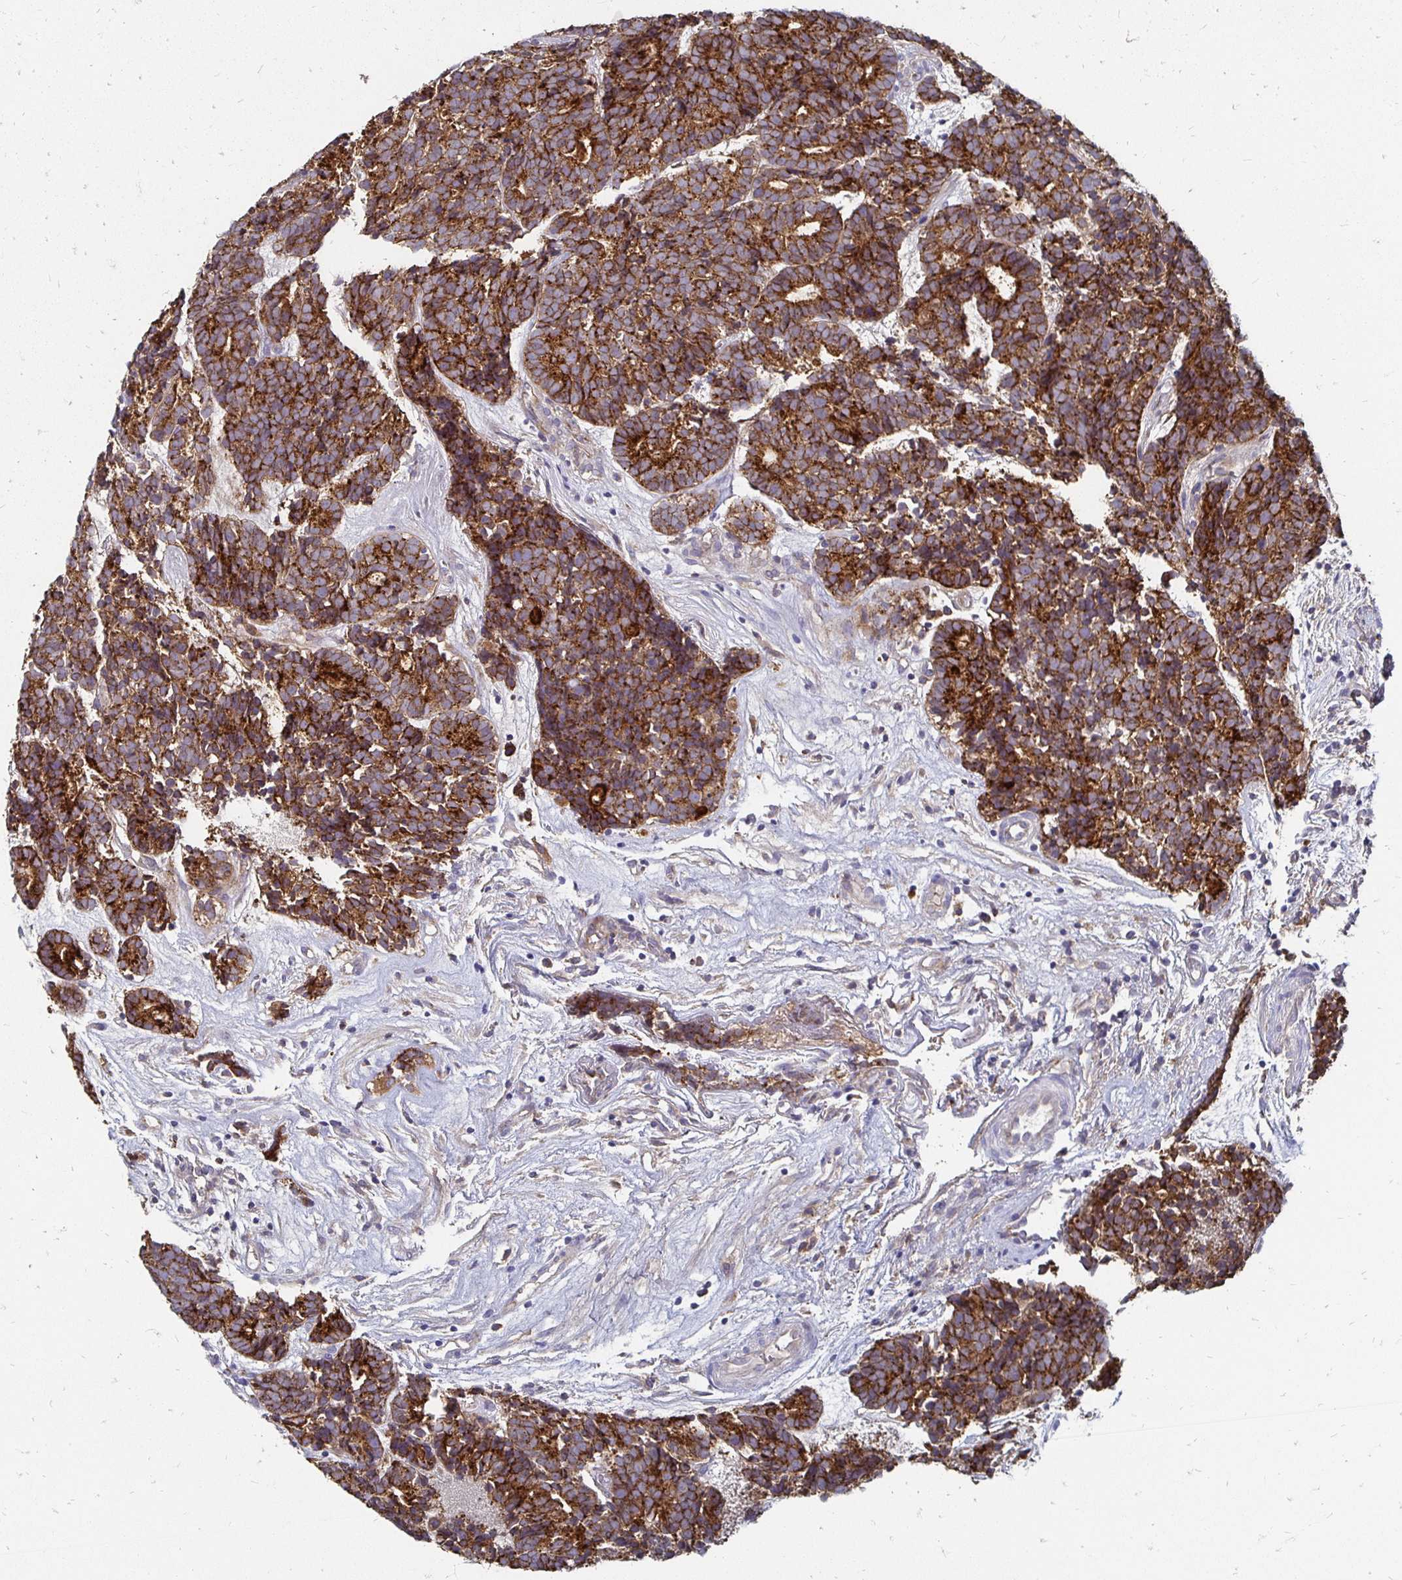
{"staining": {"intensity": "strong", "quantity": ">75%", "location": "cytoplasmic/membranous"}, "tissue": "head and neck cancer", "cell_type": "Tumor cells", "image_type": "cancer", "snomed": [{"axis": "morphology", "description": "Adenocarcinoma, NOS"}, {"axis": "topography", "description": "Head-Neck"}], "caption": "Protein staining shows strong cytoplasmic/membranous expression in approximately >75% of tumor cells in adenocarcinoma (head and neck). The protein is shown in brown color, while the nuclei are stained blue.", "gene": "NCSTN", "patient": {"sex": "female", "age": 81}}